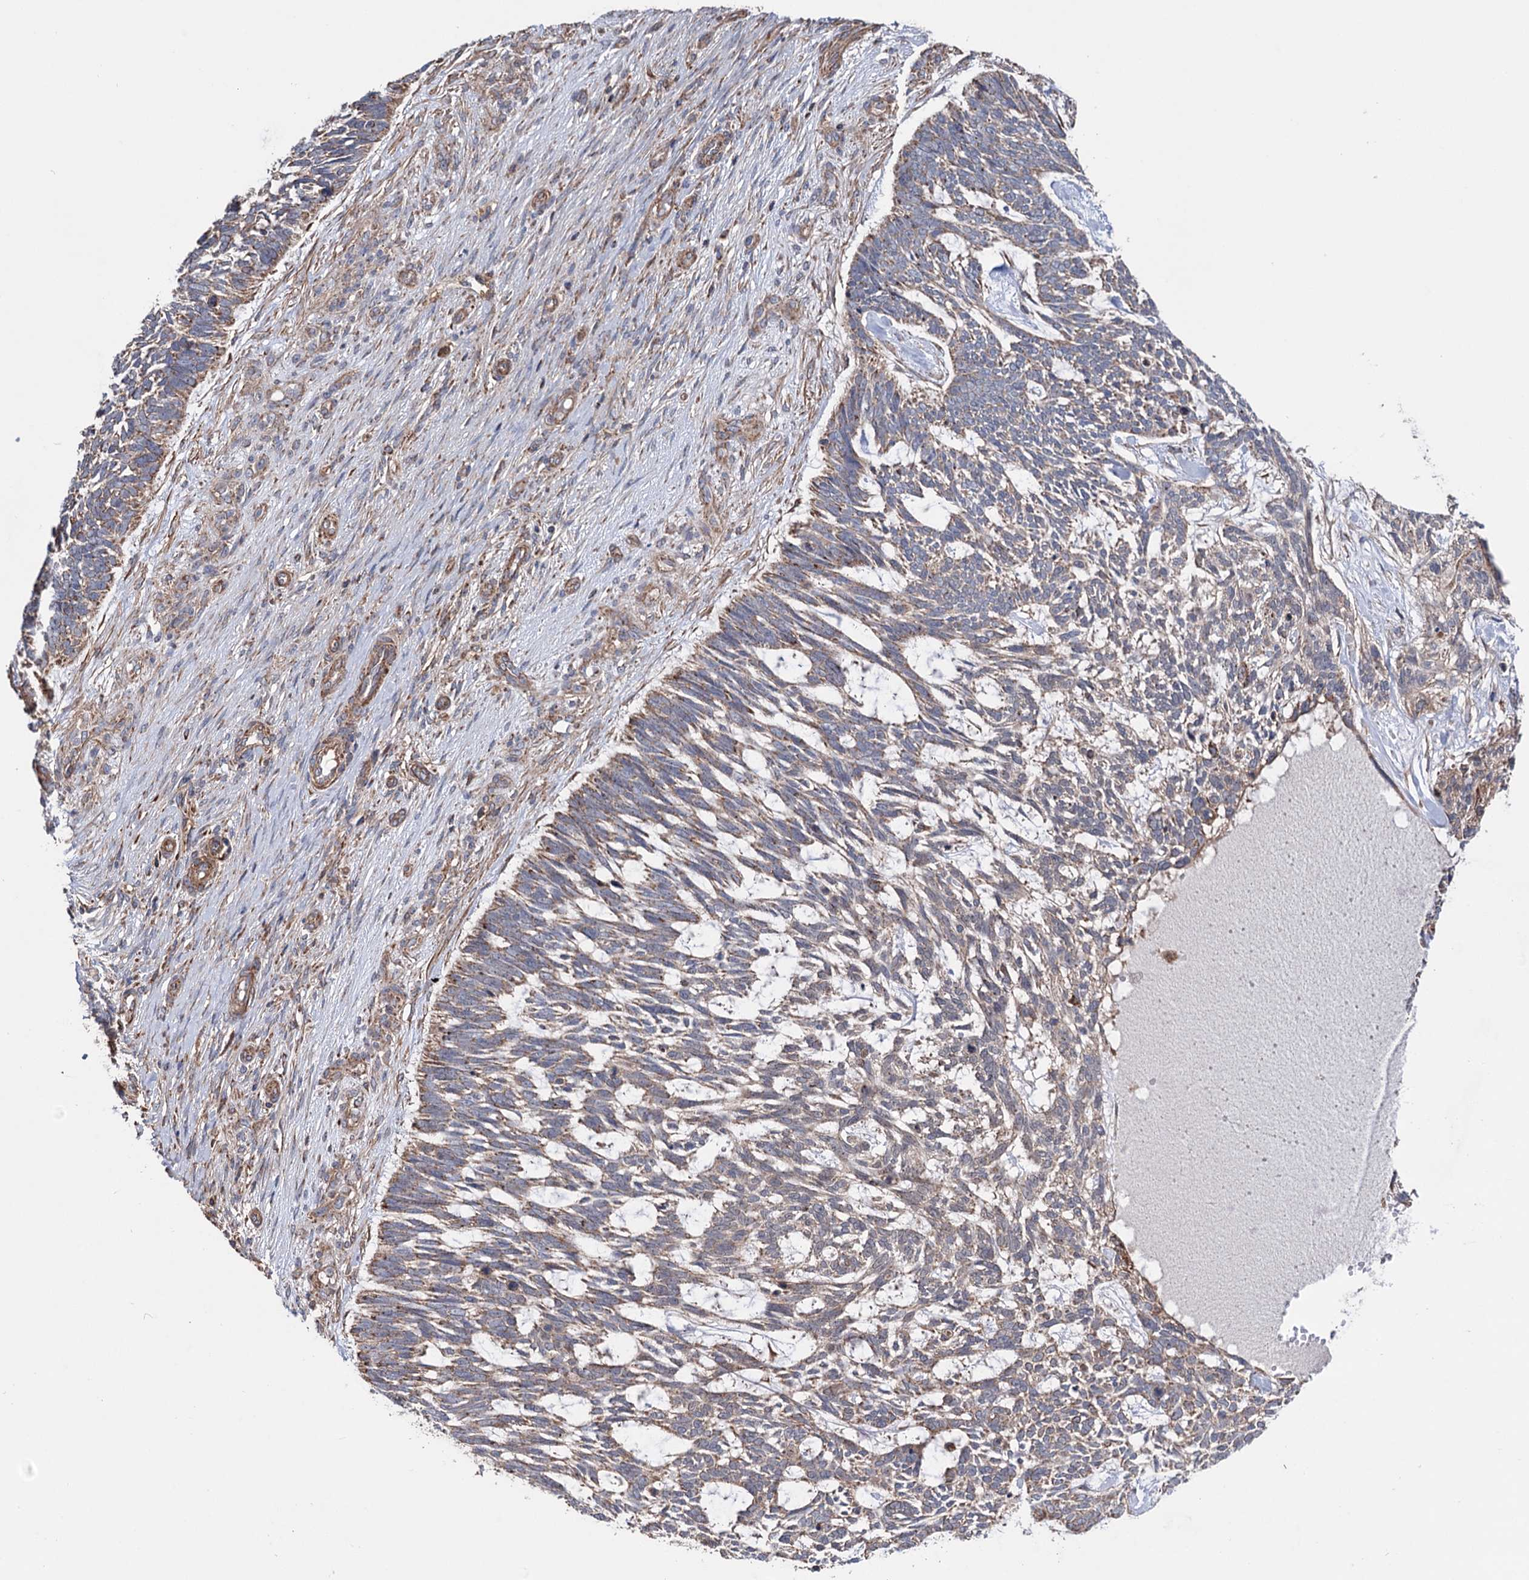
{"staining": {"intensity": "moderate", "quantity": "25%-75%", "location": "cytoplasmic/membranous"}, "tissue": "skin cancer", "cell_type": "Tumor cells", "image_type": "cancer", "snomed": [{"axis": "morphology", "description": "Basal cell carcinoma"}, {"axis": "topography", "description": "Skin"}], "caption": "Skin basal cell carcinoma stained with DAB immunohistochemistry (IHC) displays medium levels of moderate cytoplasmic/membranous expression in about 25%-75% of tumor cells.", "gene": "SUCLA2", "patient": {"sex": "male", "age": 88}}